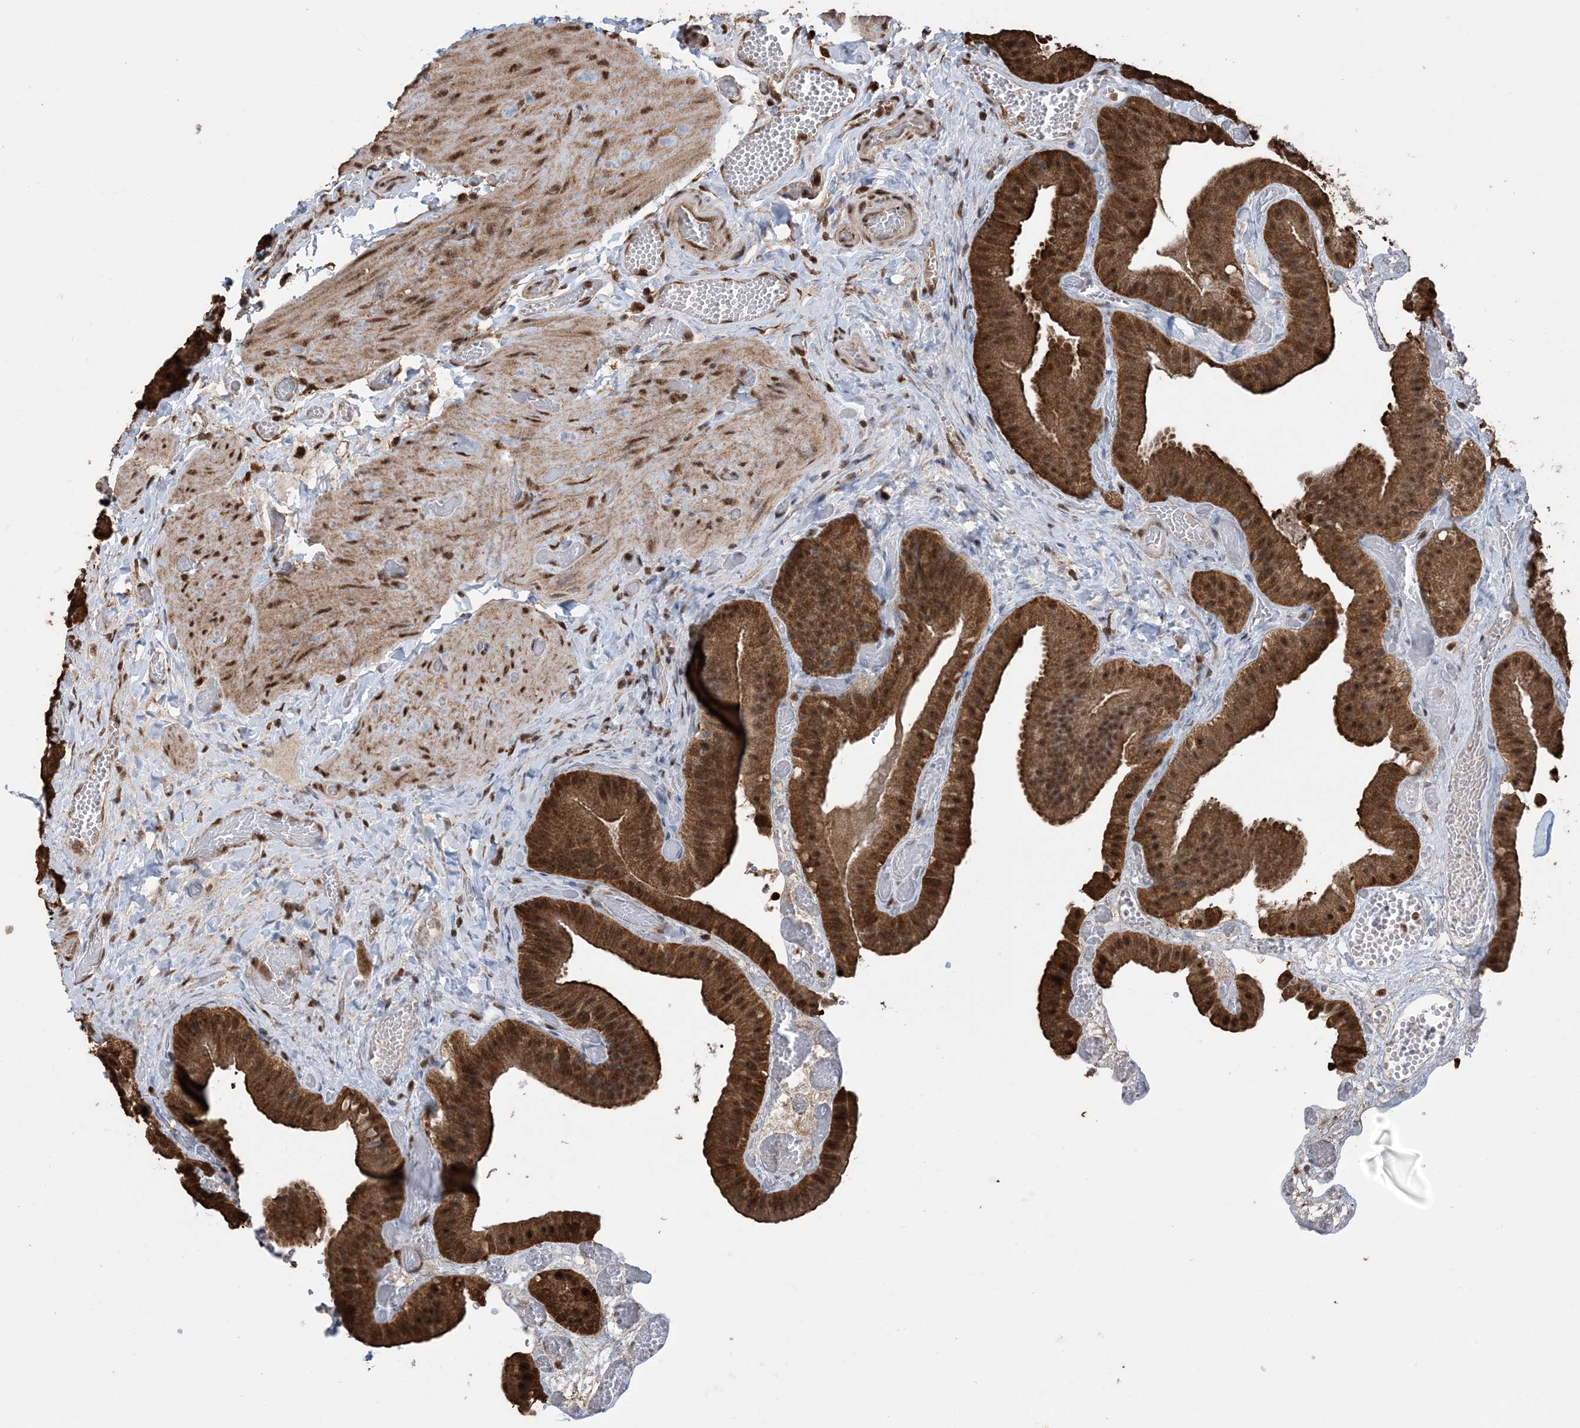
{"staining": {"intensity": "strong", "quantity": ">75%", "location": "cytoplasmic/membranous,nuclear"}, "tissue": "gallbladder", "cell_type": "Glandular cells", "image_type": "normal", "snomed": [{"axis": "morphology", "description": "Normal tissue, NOS"}, {"axis": "topography", "description": "Gallbladder"}], "caption": "Protein expression analysis of normal human gallbladder reveals strong cytoplasmic/membranous,nuclear expression in approximately >75% of glandular cells. The staining is performed using DAB (3,3'-diaminobenzidine) brown chromogen to label protein expression. The nuclei are counter-stained blue using hematoxylin.", "gene": "HSPA1A", "patient": {"sex": "female", "age": 64}}